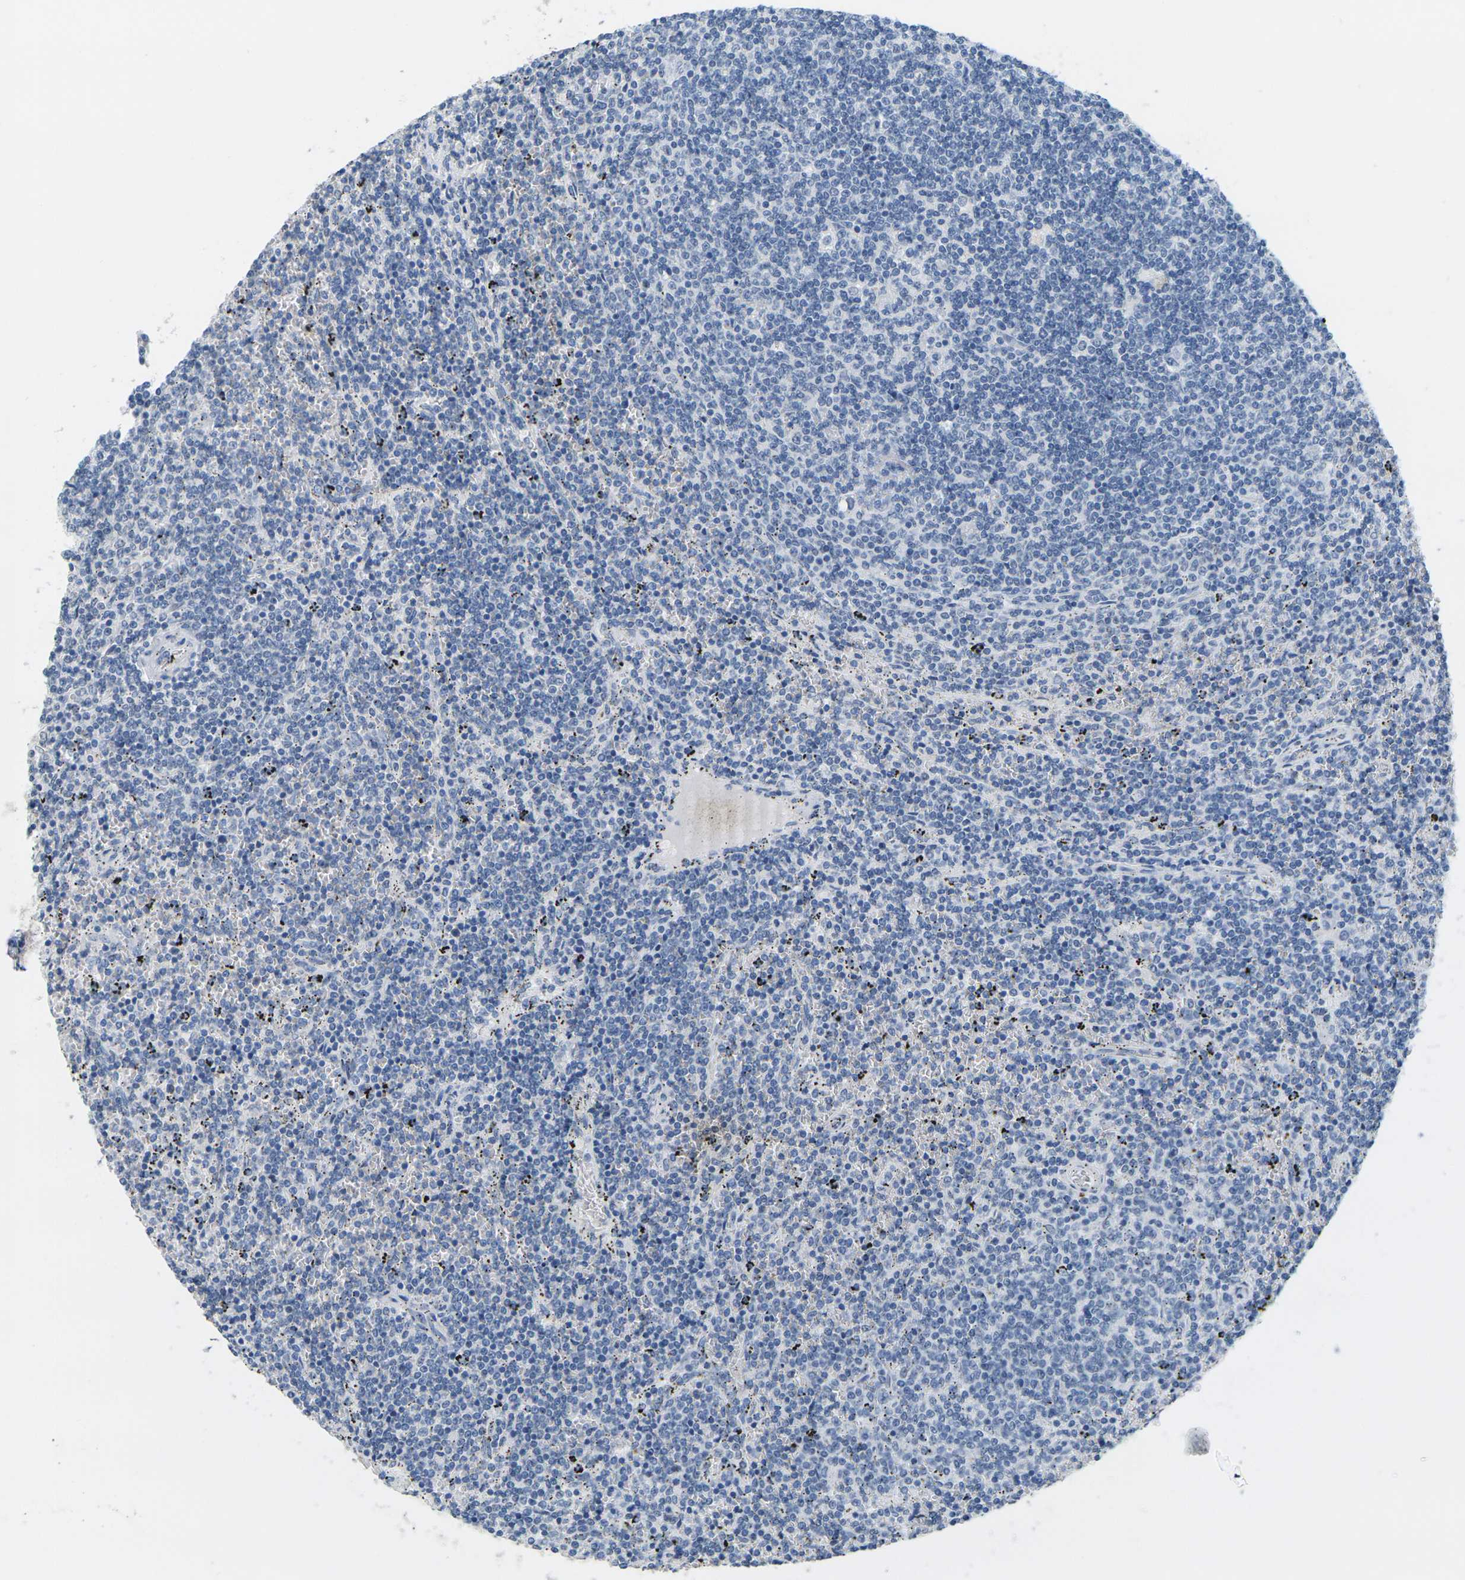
{"staining": {"intensity": "negative", "quantity": "none", "location": "none"}, "tissue": "lymphoma", "cell_type": "Tumor cells", "image_type": "cancer", "snomed": [{"axis": "morphology", "description": "Malignant lymphoma, non-Hodgkin's type, Low grade"}, {"axis": "topography", "description": "Spleen"}], "caption": "The histopathology image demonstrates no staining of tumor cells in low-grade malignant lymphoma, non-Hodgkin's type.", "gene": "CTAG1A", "patient": {"sex": "female", "age": 50}}